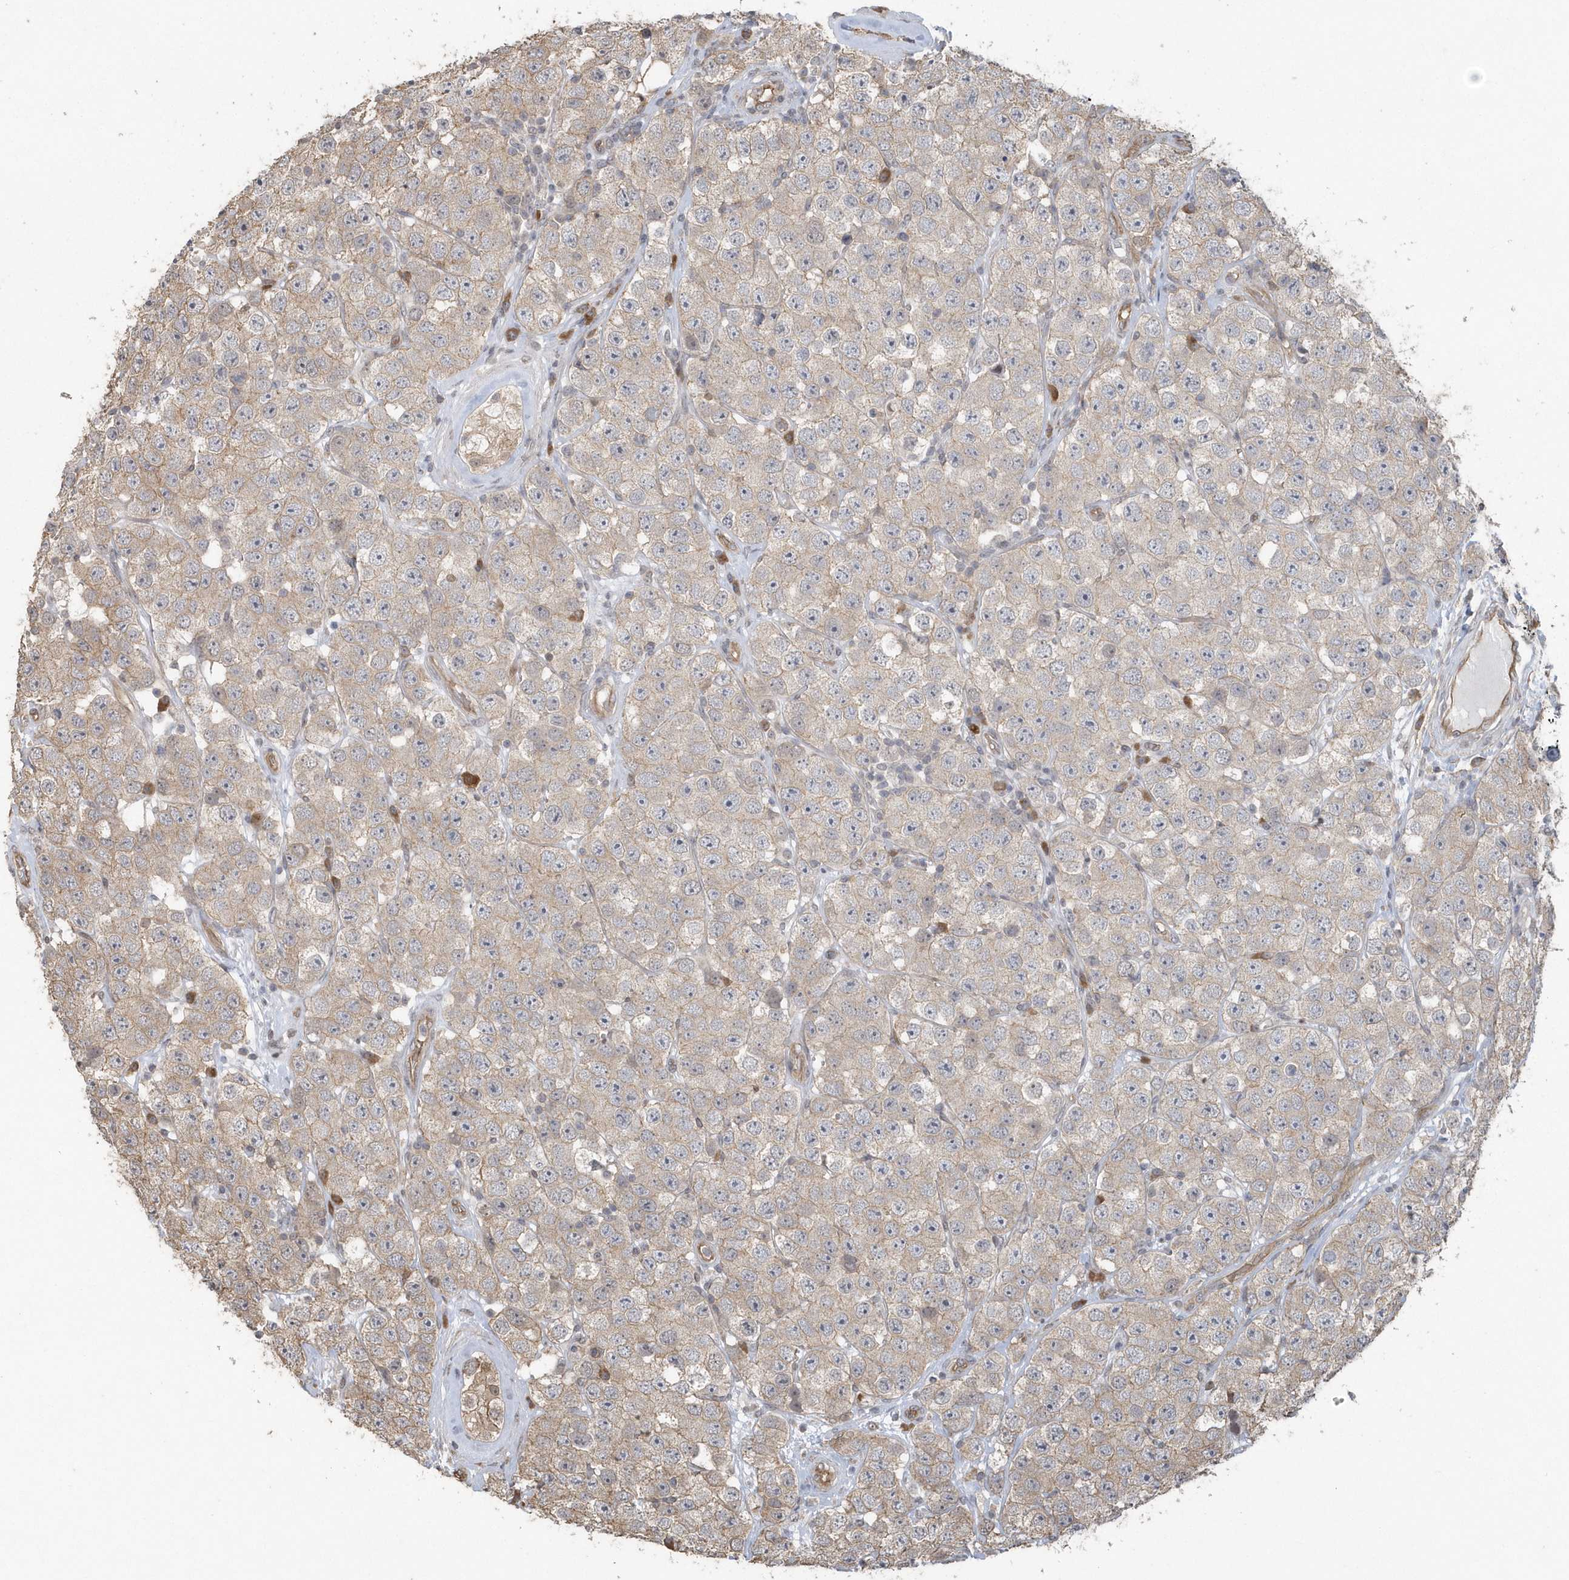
{"staining": {"intensity": "weak", "quantity": ">75%", "location": "cytoplasmic/membranous"}, "tissue": "testis cancer", "cell_type": "Tumor cells", "image_type": "cancer", "snomed": [{"axis": "morphology", "description": "Seminoma, NOS"}, {"axis": "topography", "description": "Testis"}], "caption": "Human testis cancer stained with a protein marker shows weak staining in tumor cells.", "gene": "HERPUD1", "patient": {"sex": "male", "age": 28}}